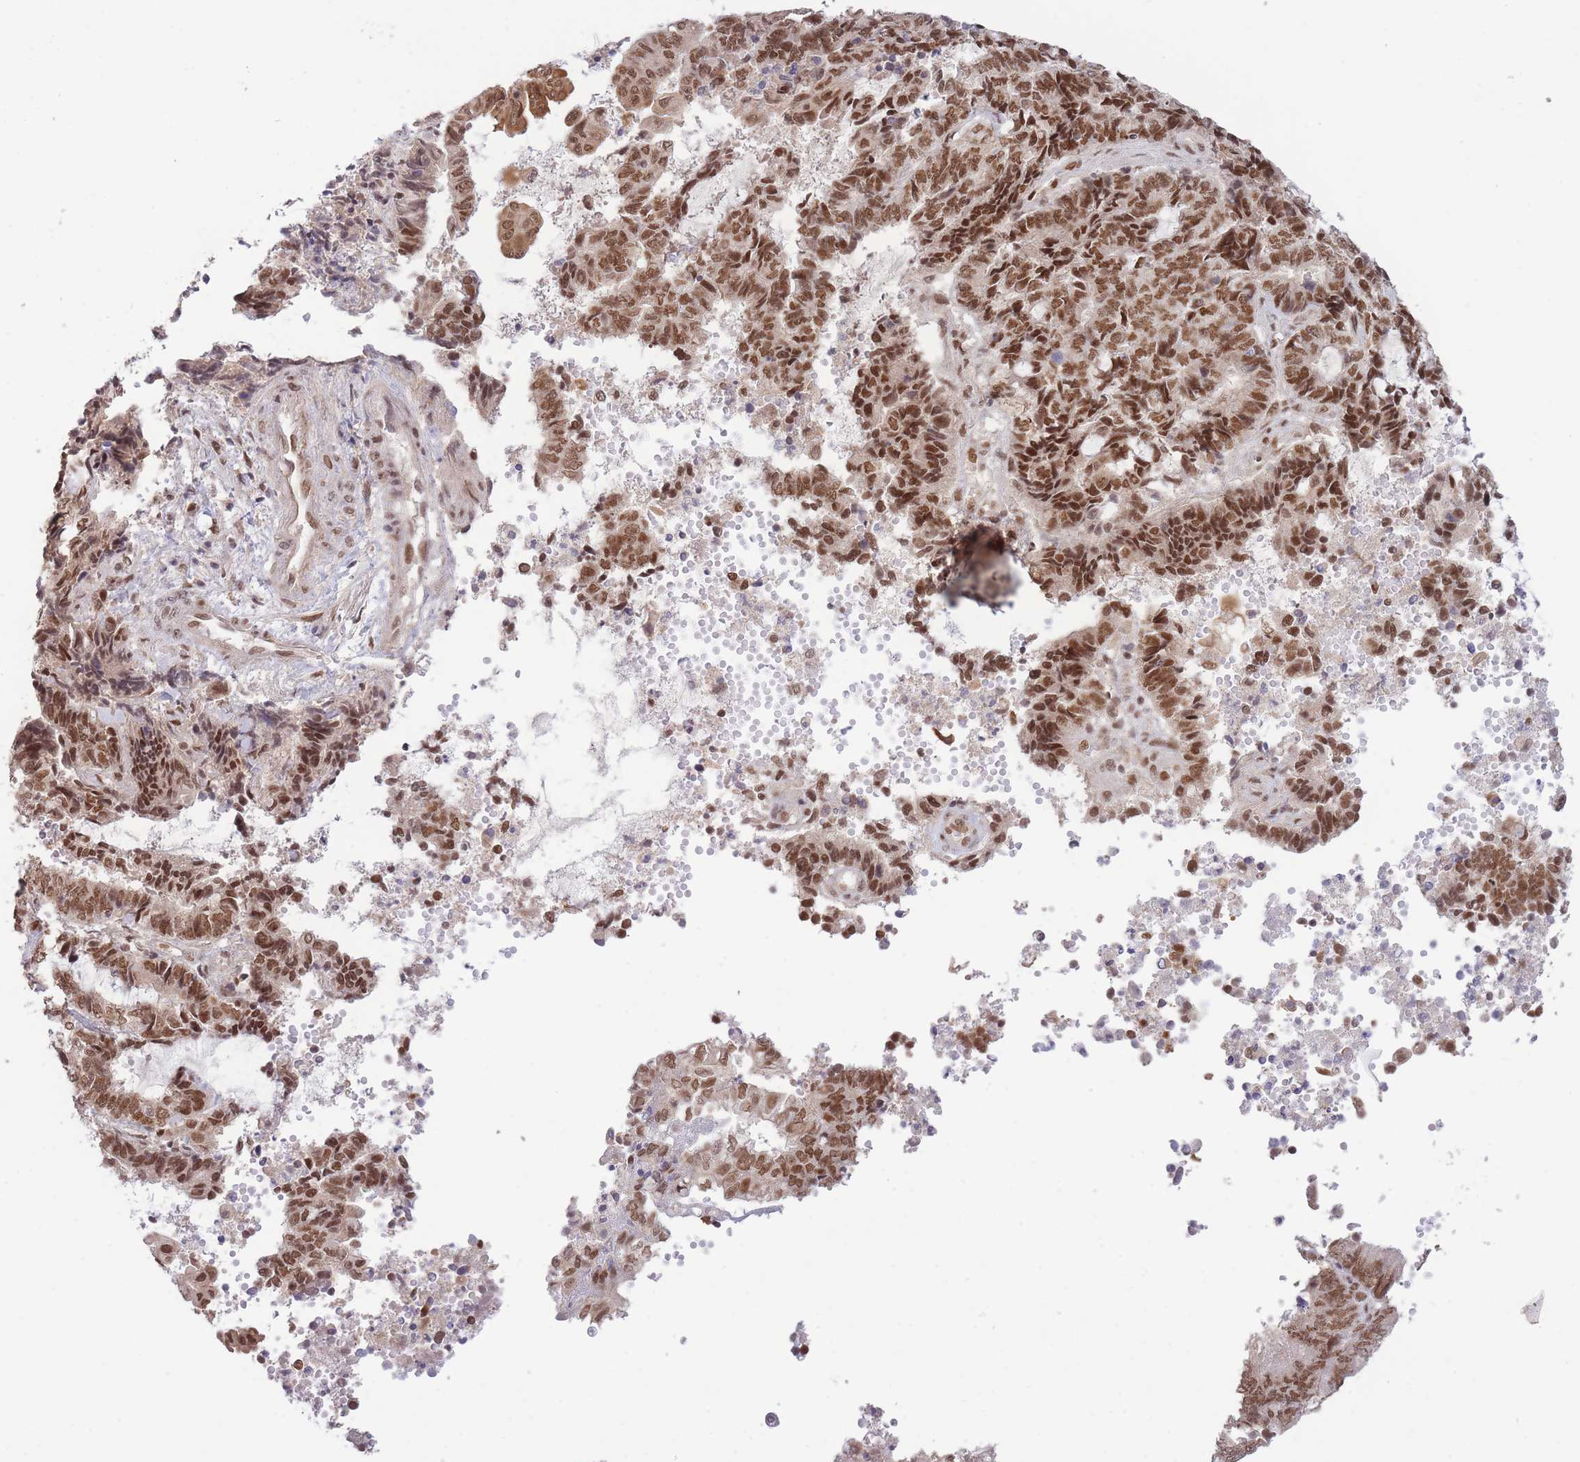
{"staining": {"intensity": "moderate", "quantity": ">75%", "location": "cytoplasmic/membranous,nuclear"}, "tissue": "endometrial cancer", "cell_type": "Tumor cells", "image_type": "cancer", "snomed": [{"axis": "morphology", "description": "Adenocarcinoma, NOS"}, {"axis": "topography", "description": "Uterus"}, {"axis": "topography", "description": "Endometrium"}], "caption": "A micrograph of human adenocarcinoma (endometrial) stained for a protein exhibits moderate cytoplasmic/membranous and nuclear brown staining in tumor cells.", "gene": "CARD8", "patient": {"sex": "female", "age": 70}}